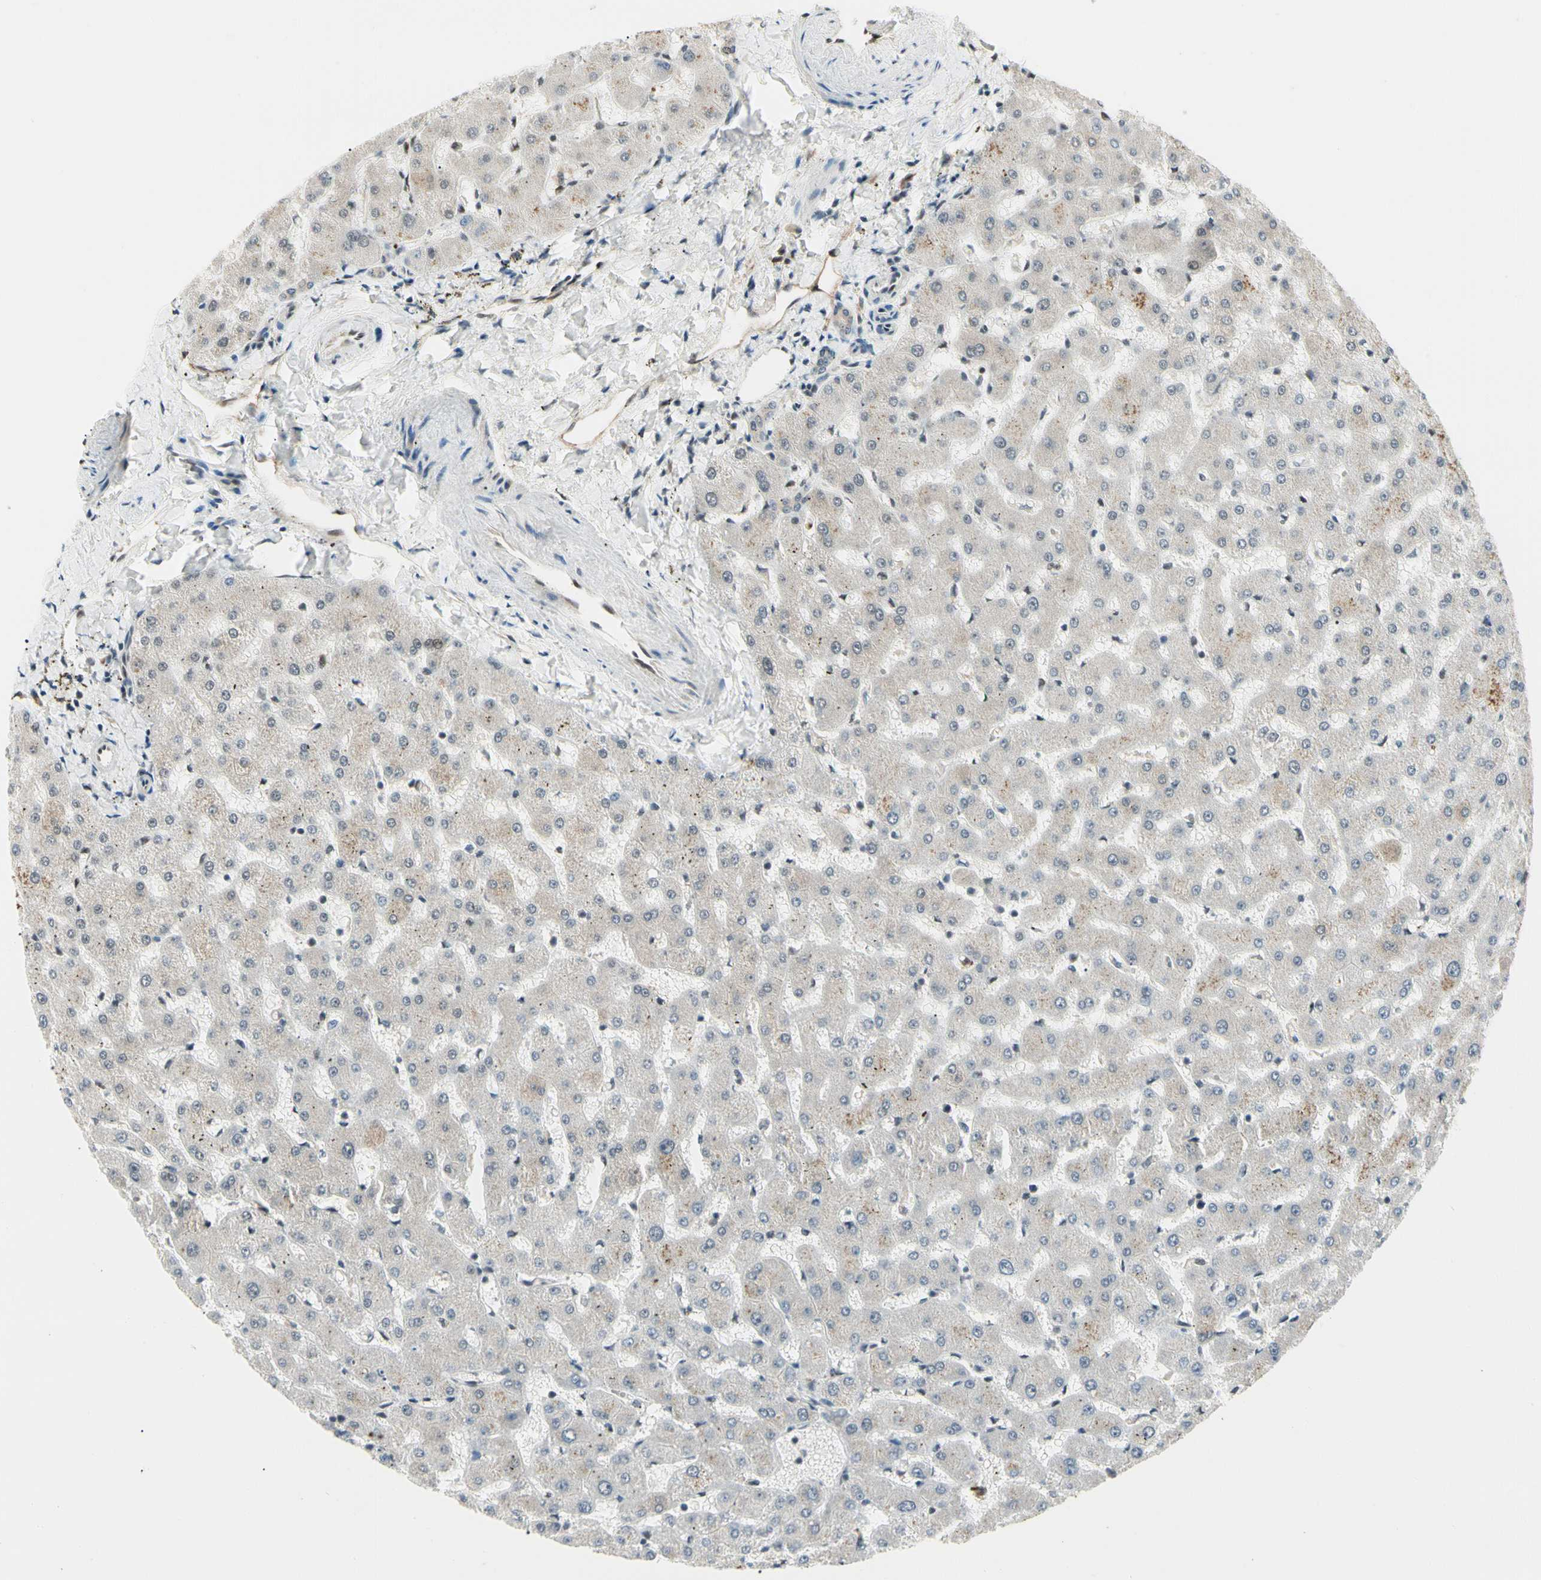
{"staining": {"intensity": "weak", "quantity": ">75%", "location": "cytoplasmic/membranous"}, "tissue": "liver", "cell_type": "Cholangiocytes", "image_type": "normal", "snomed": [{"axis": "morphology", "description": "Normal tissue, NOS"}, {"axis": "topography", "description": "Liver"}], "caption": "Cholangiocytes show low levels of weak cytoplasmic/membranous positivity in approximately >75% of cells in benign human liver.", "gene": "FNDC3B", "patient": {"sex": "female", "age": 63}}